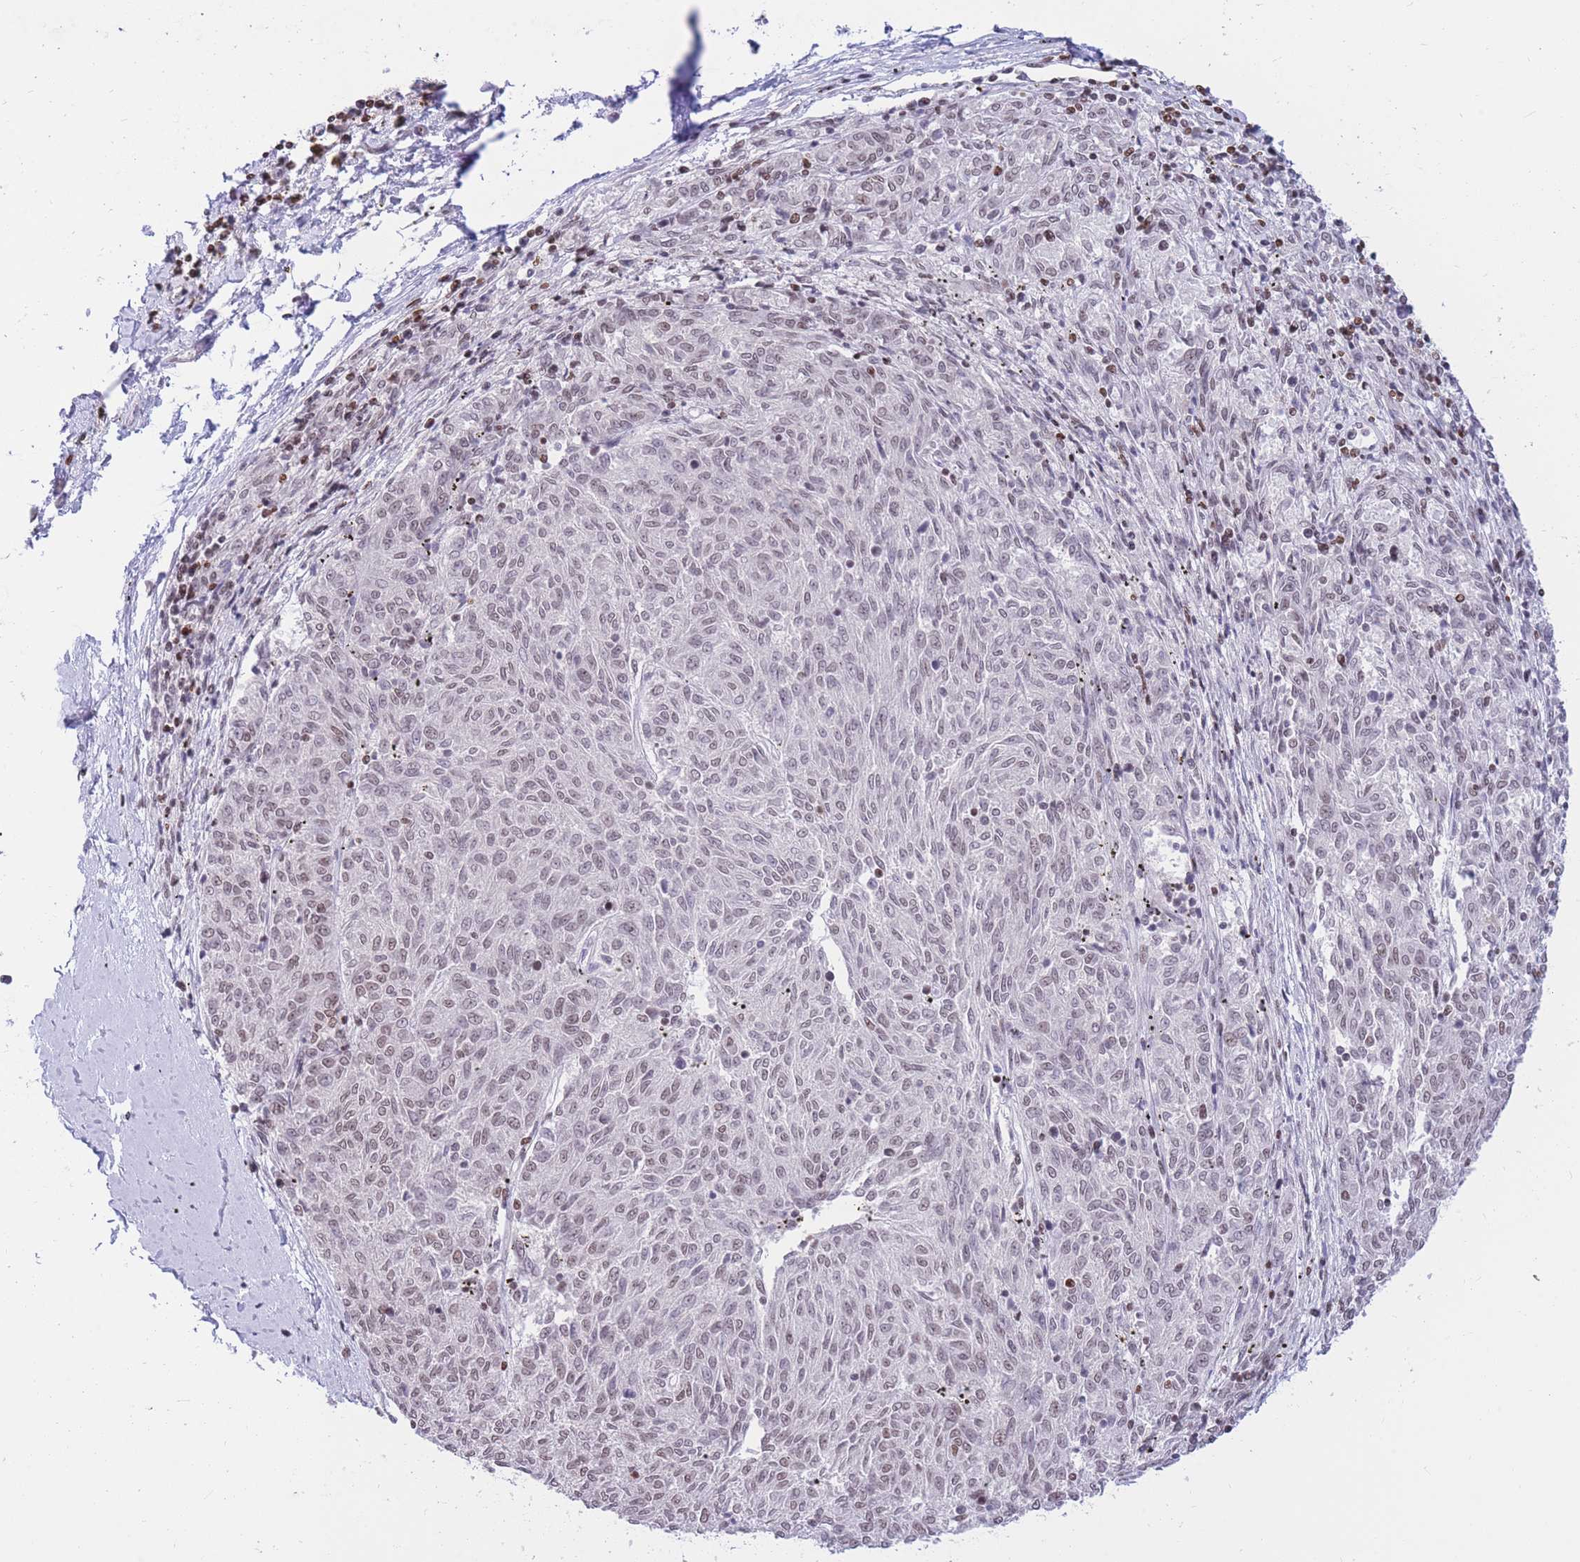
{"staining": {"intensity": "weak", "quantity": ">75%", "location": "nuclear"}, "tissue": "melanoma", "cell_type": "Tumor cells", "image_type": "cancer", "snomed": [{"axis": "morphology", "description": "Malignant melanoma, NOS"}, {"axis": "topography", "description": "Skin"}], "caption": "Protein expression analysis of melanoma demonstrates weak nuclear positivity in approximately >75% of tumor cells. The staining is performed using DAB brown chromogen to label protein expression. The nuclei are counter-stained blue using hematoxylin.", "gene": "HMGN1", "patient": {"sex": "female", "age": 72}}